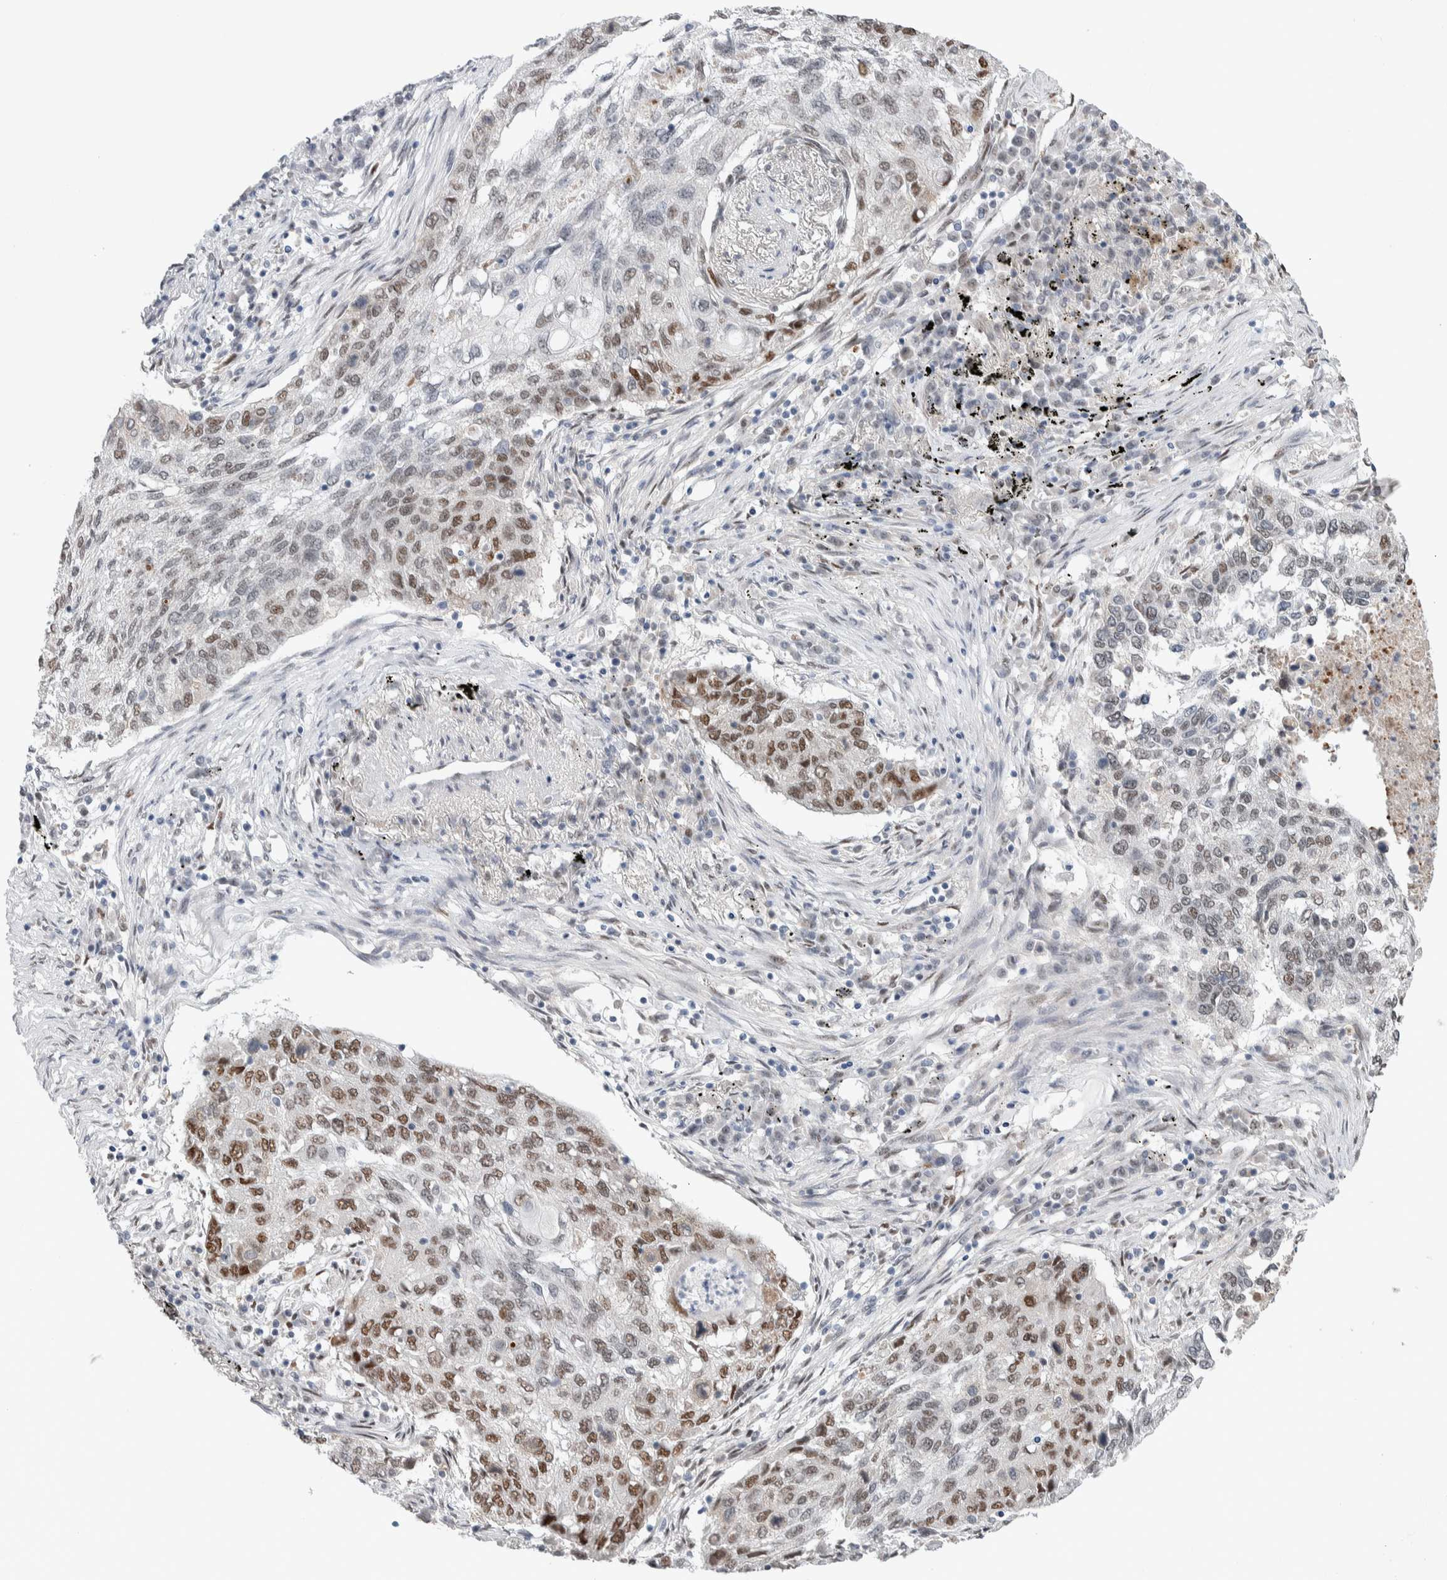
{"staining": {"intensity": "moderate", "quantity": ">75%", "location": "nuclear"}, "tissue": "lung cancer", "cell_type": "Tumor cells", "image_type": "cancer", "snomed": [{"axis": "morphology", "description": "Squamous cell carcinoma, NOS"}, {"axis": "topography", "description": "Lung"}], "caption": "This is a micrograph of IHC staining of lung squamous cell carcinoma, which shows moderate positivity in the nuclear of tumor cells.", "gene": "PRMT1", "patient": {"sex": "female", "age": 63}}